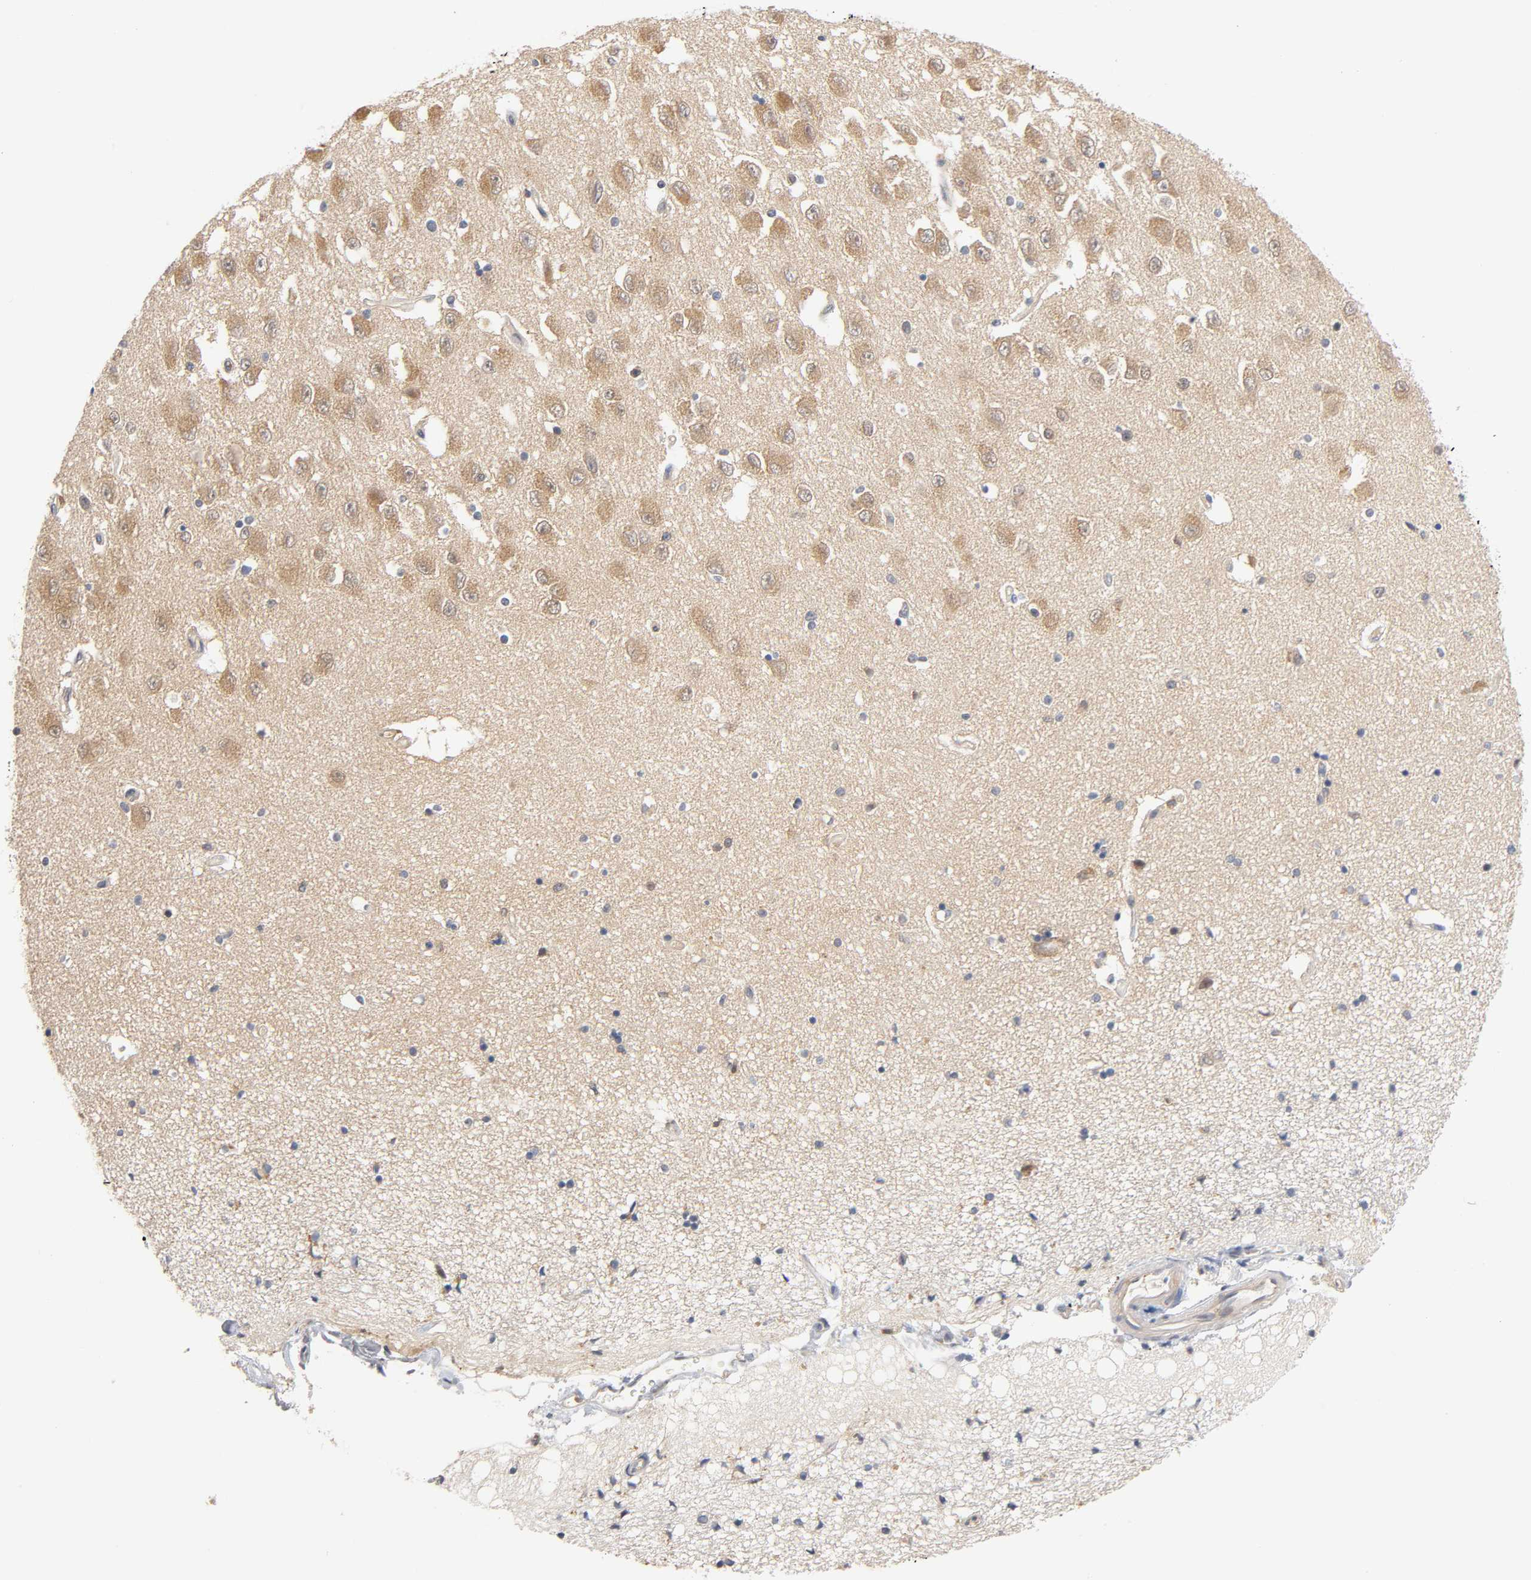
{"staining": {"intensity": "moderate", "quantity": "<25%", "location": "cytoplasmic/membranous"}, "tissue": "hippocampus", "cell_type": "Glial cells", "image_type": "normal", "snomed": [{"axis": "morphology", "description": "Normal tissue, NOS"}, {"axis": "topography", "description": "Hippocampus"}], "caption": "IHC photomicrograph of normal human hippocampus stained for a protein (brown), which exhibits low levels of moderate cytoplasmic/membranous expression in about <25% of glial cells.", "gene": "ACTR2", "patient": {"sex": "female", "age": 54}}